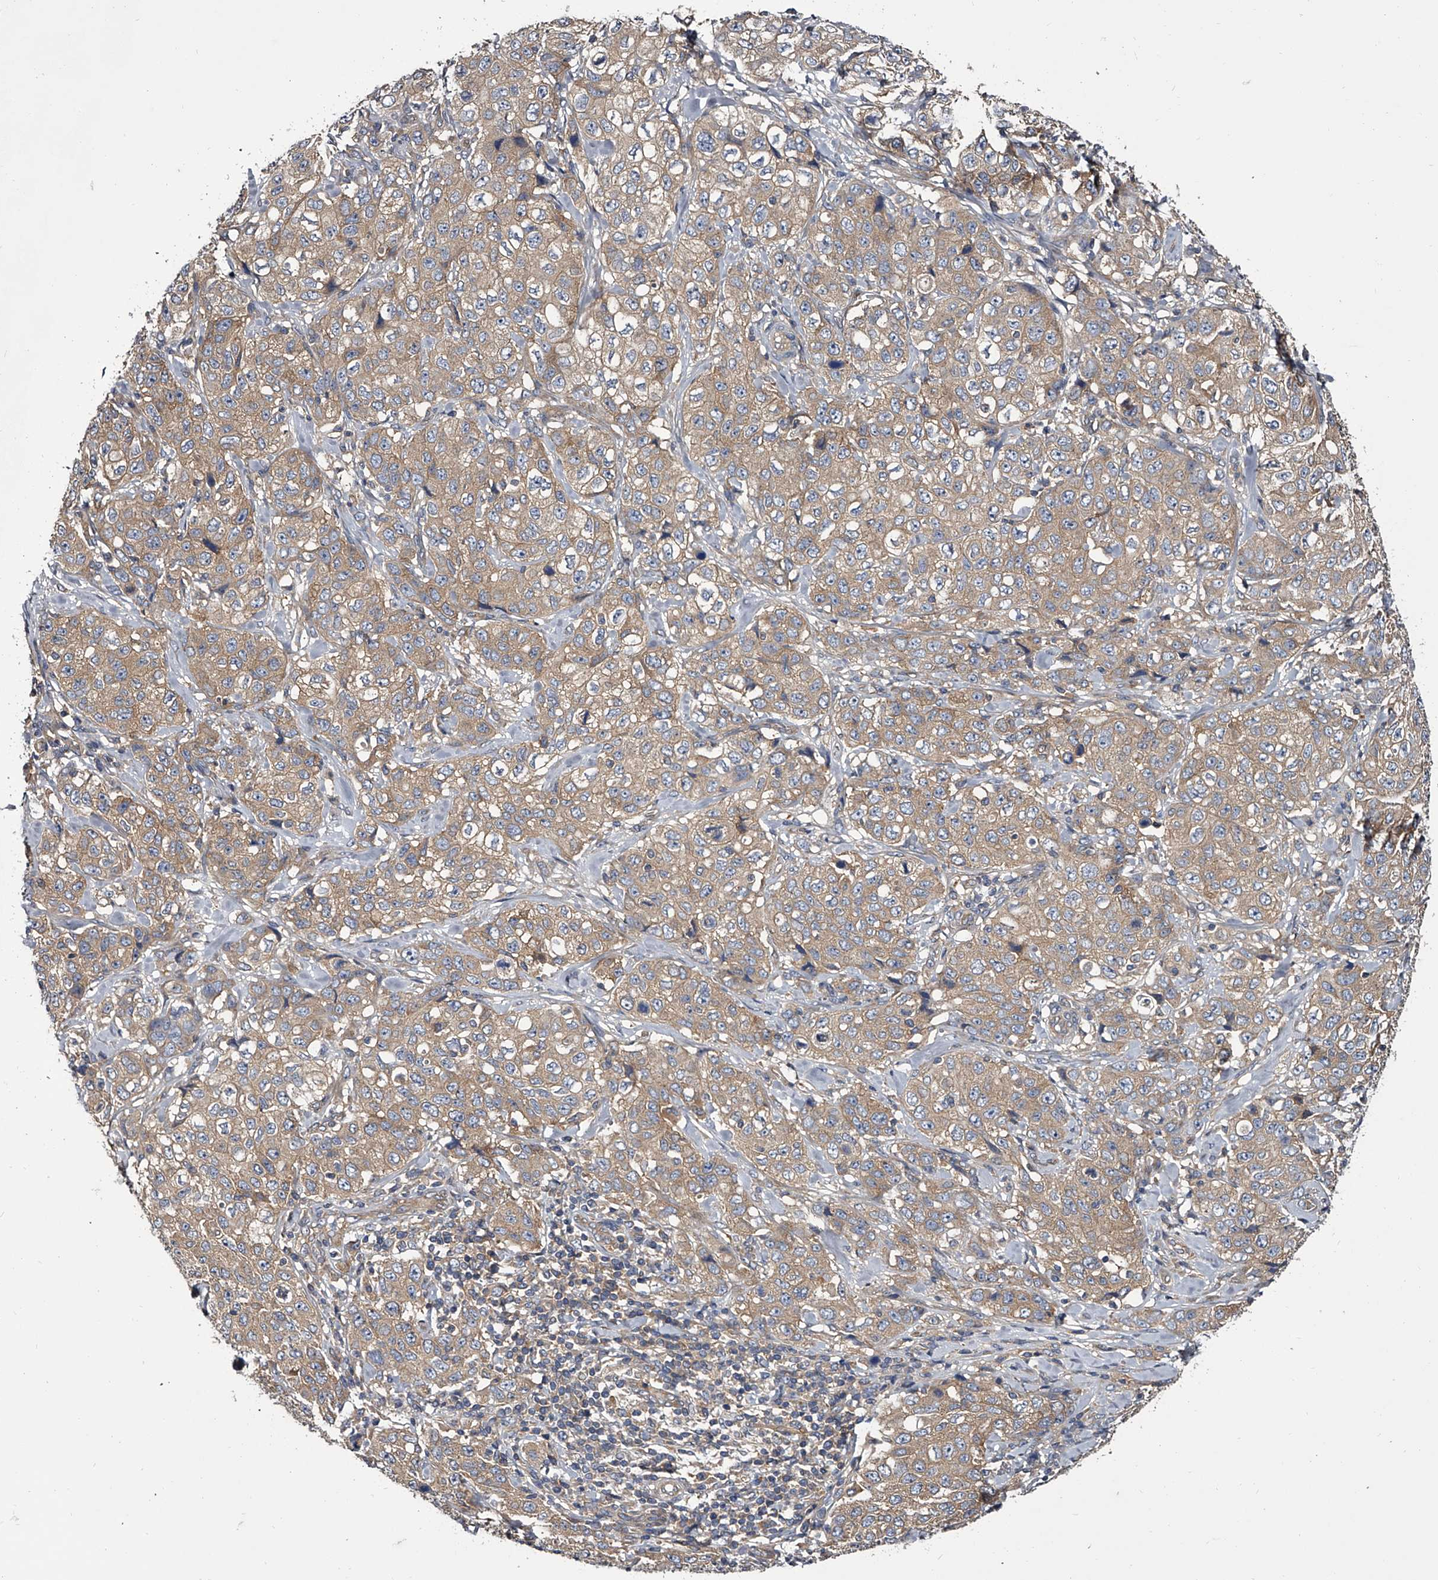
{"staining": {"intensity": "weak", "quantity": ">75%", "location": "cytoplasmic/membranous"}, "tissue": "stomach cancer", "cell_type": "Tumor cells", "image_type": "cancer", "snomed": [{"axis": "morphology", "description": "Adenocarcinoma, NOS"}, {"axis": "topography", "description": "Stomach"}], "caption": "Brown immunohistochemical staining in human stomach cancer reveals weak cytoplasmic/membranous positivity in approximately >75% of tumor cells. (Brightfield microscopy of DAB IHC at high magnification).", "gene": "GAPVD1", "patient": {"sex": "male", "age": 48}}